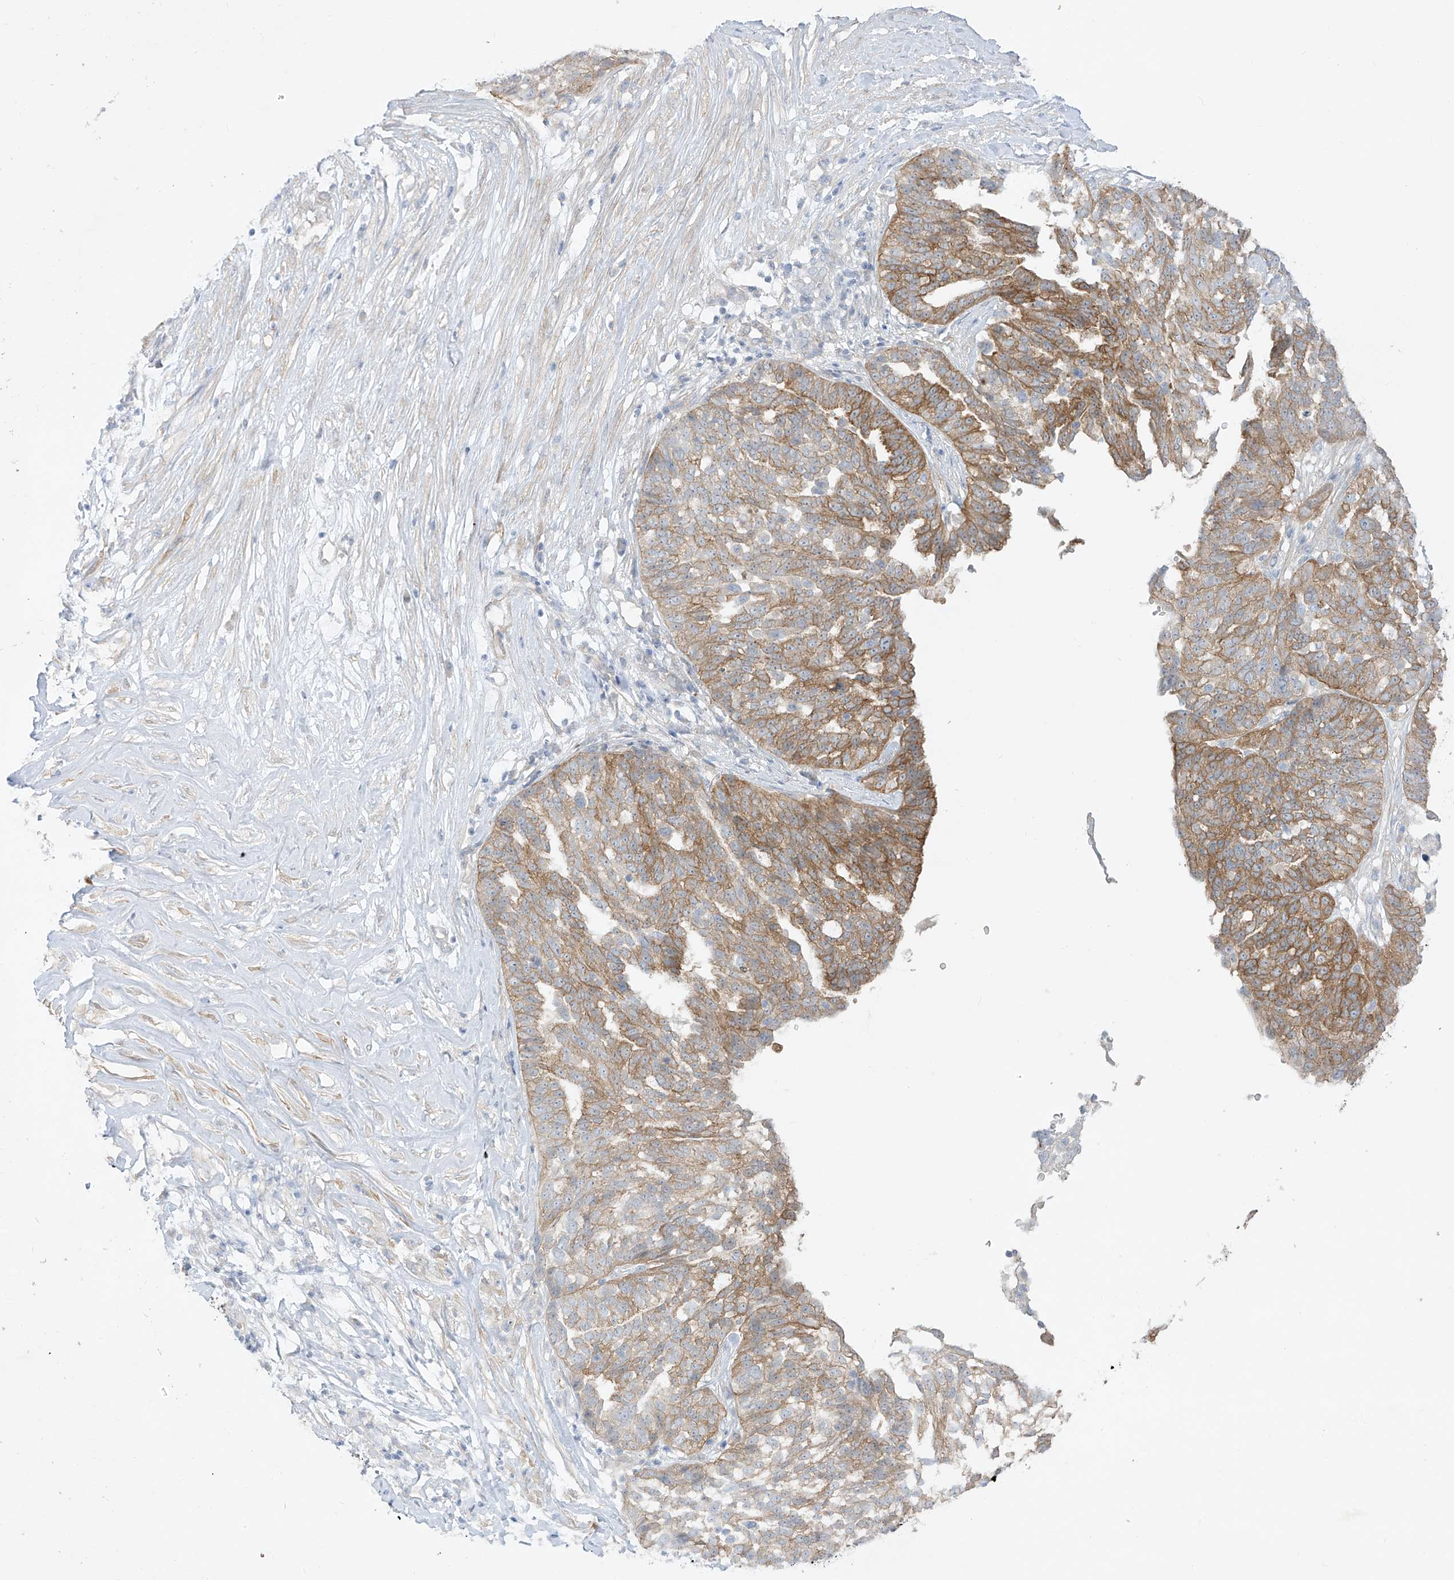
{"staining": {"intensity": "moderate", "quantity": ">75%", "location": "cytoplasmic/membranous"}, "tissue": "ovarian cancer", "cell_type": "Tumor cells", "image_type": "cancer", "snomed": [{"axis": "morphology", "description": "Cystadenocarcinoma, serous, NOS"}, {"axis": "topography", "description": "Ovary"}], "caption": "DAB immunohistochemical staining of human ovarian cancer (serous cystadenocarcinoma) shows moderate cytoplasmic/membranous protein positivity in approximately >75% of tumor cells.", "gene": "EIPR1", "patient": {"sex": "female", "age": 59}}